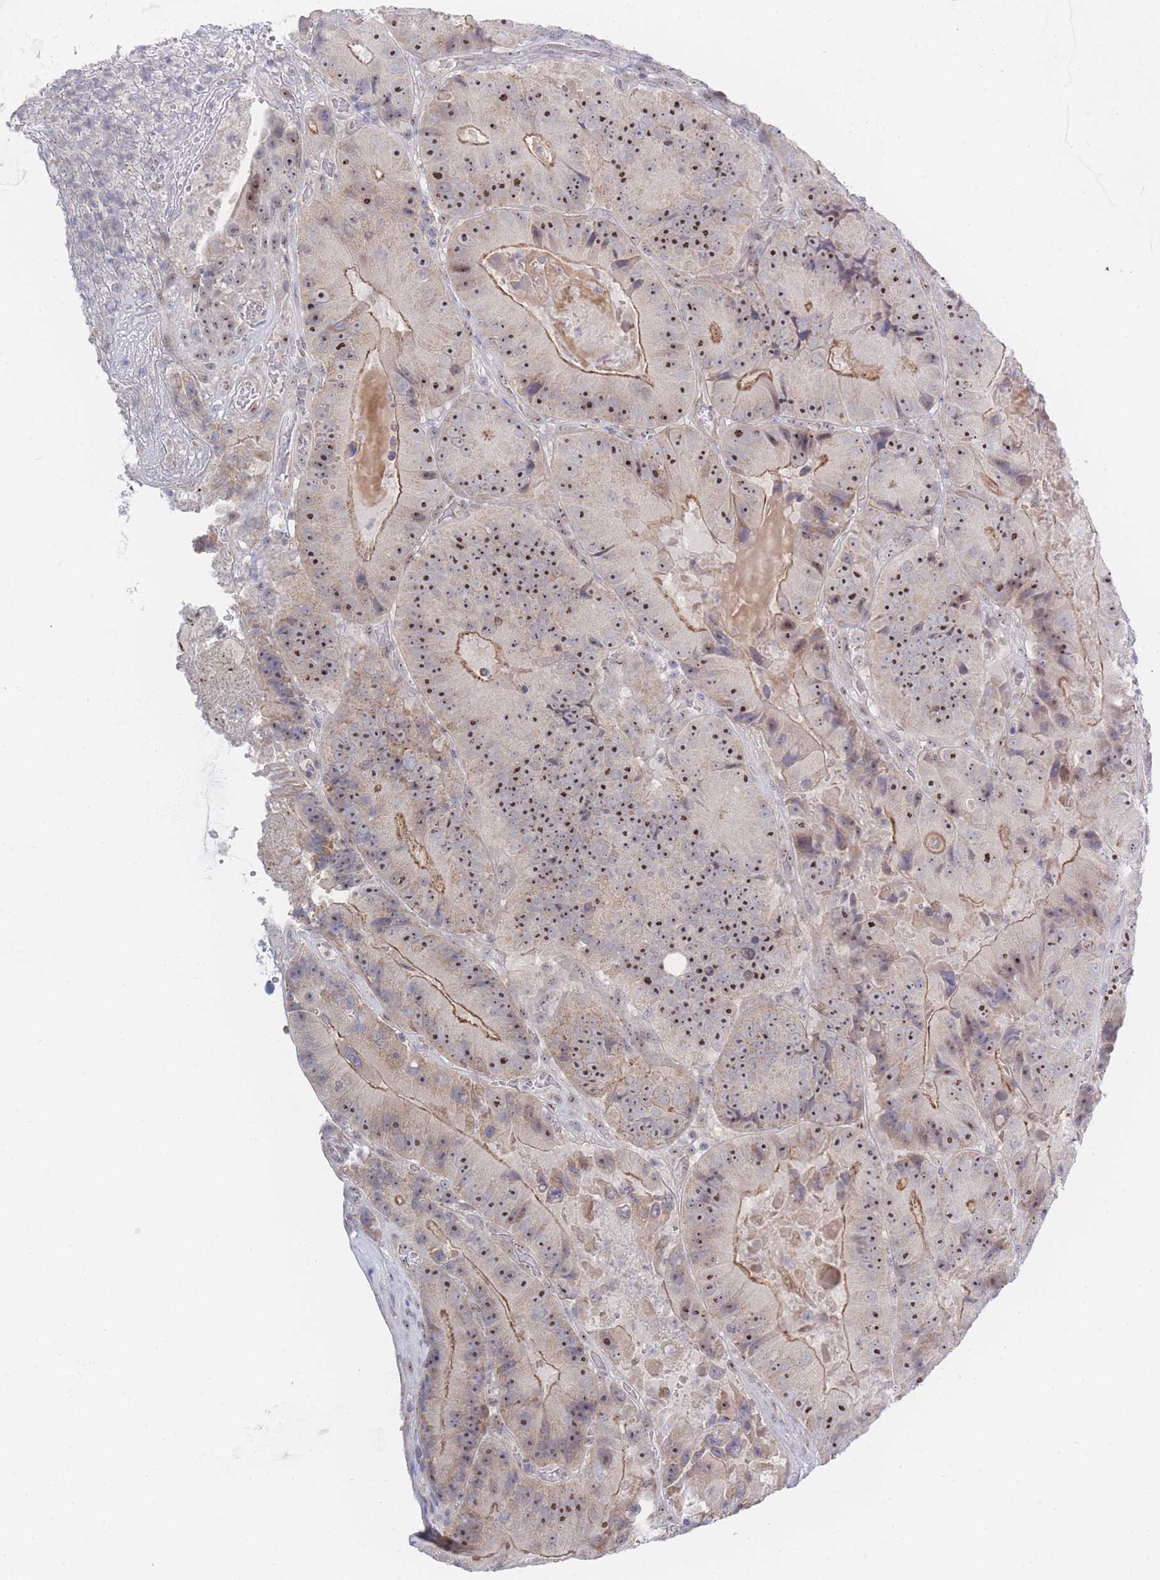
{"staining": {"intensity": "moderate", "quantity": ">75%", "location": "cytoplasmic/membranous,nuclear"}, "tissue": "colorectal cancer", "cell_type": "Tumor cells", "image_type": "cancer", "snomed": [{"axis": "morphology", "description": "Adenocarcinoma, NOS"}, {"axis": "topography", "description": "Colon"}], "caption": "Adenocarcinoma (colorectal) tissue displays moderate cytoplasmic/membranous and nuclear staining in about >75% of tumor cells, visualized by immunohistochemistry.", "gene": "ZNF142", "patient": {"sex": "female", "age": 86}}